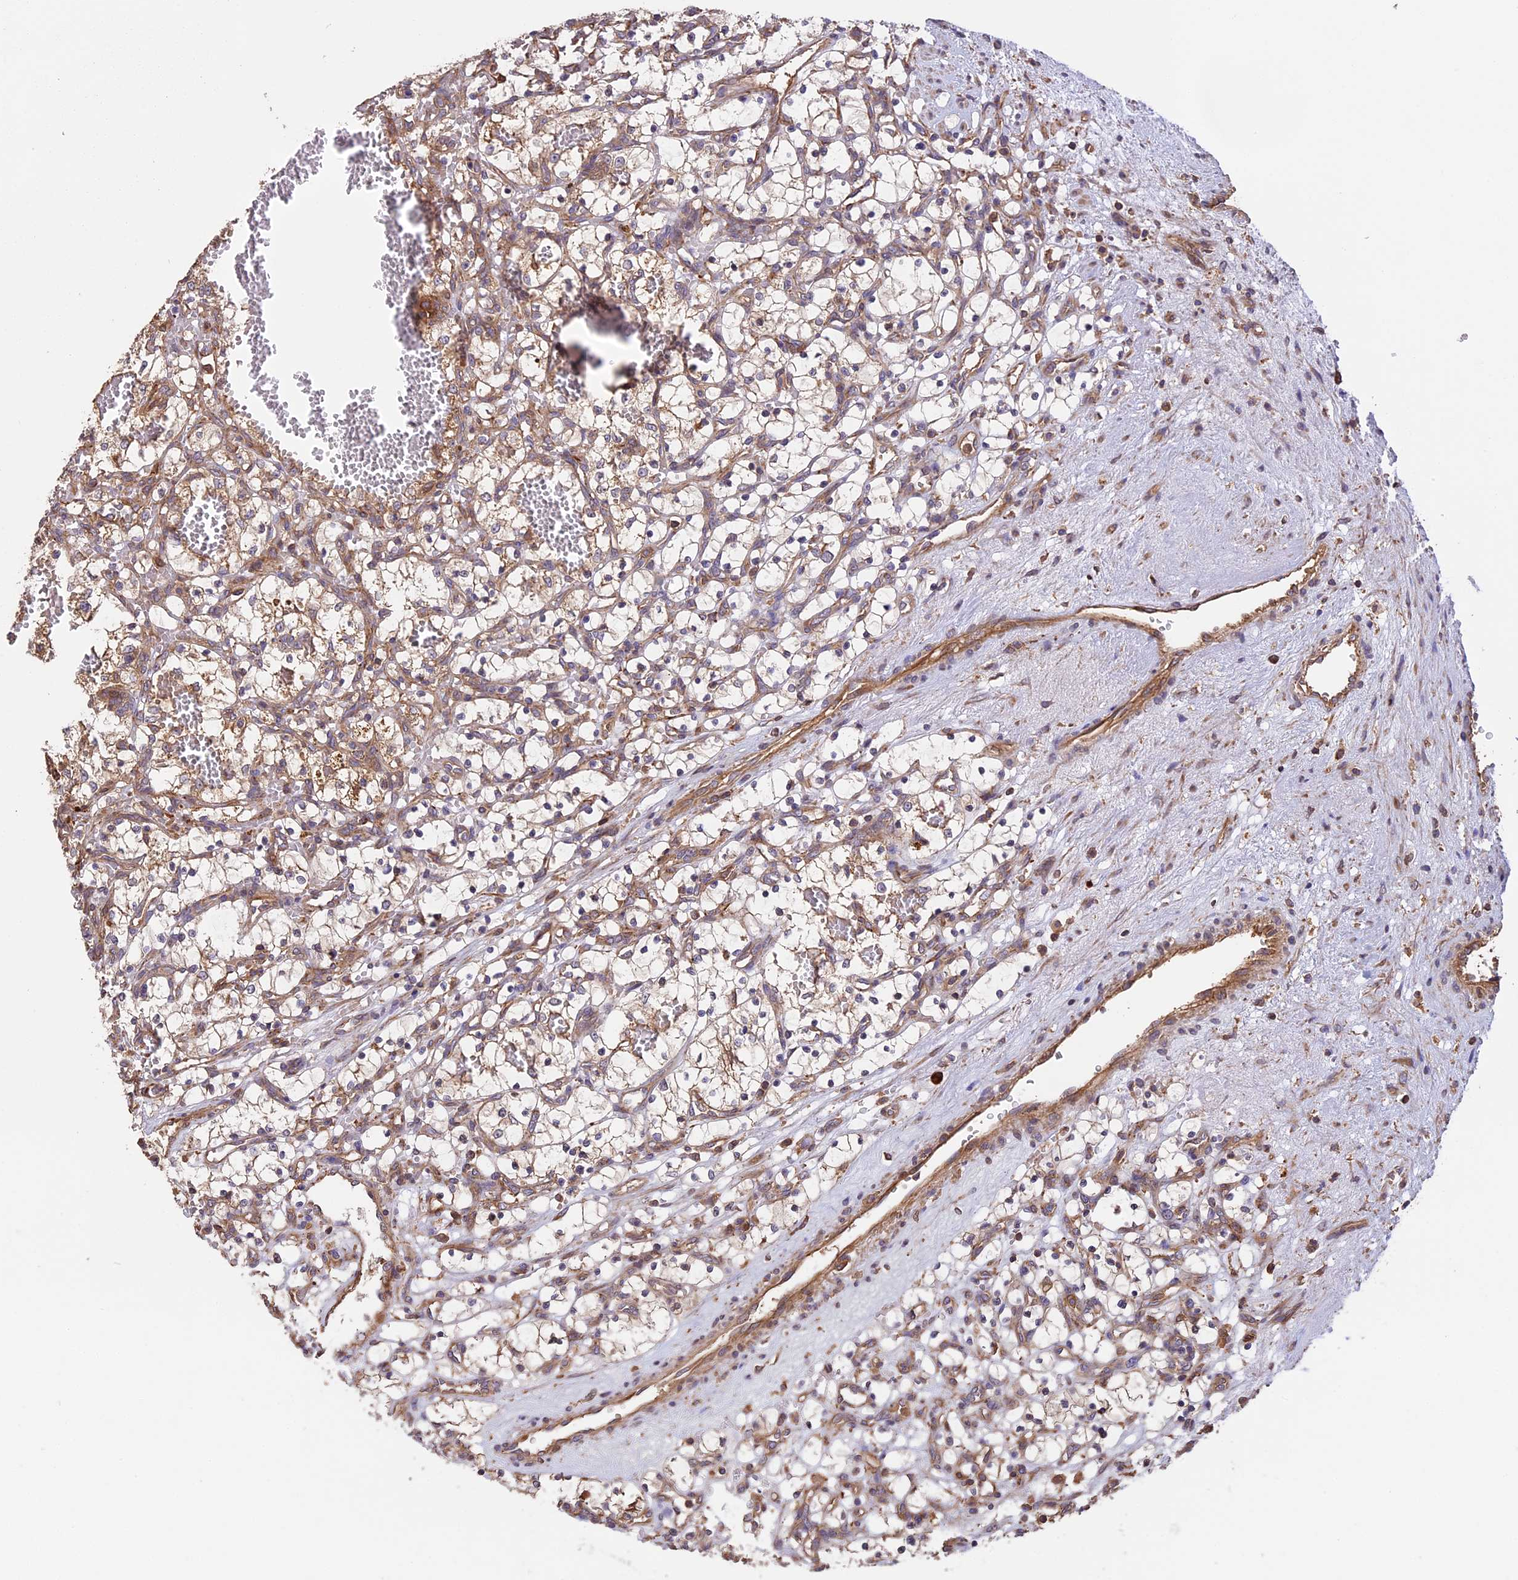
{"staining": {"intensity": "moderate", "quantity": "25%-75%", "location": "cytoplasmic/membranous"}, "tissue": "renal cancer", "cell_type": "Tumor cells", "image_type": "cancer", "snomed": [{"axis": "morphology", "description": "Adenocarcinoma, NOS"}, {"axis": "topography", "description": "Kidney"}], "caption": "This histopathology image shows immunohistochemistry staining of renal cancer (adenocarcinoma), with medium moderate cytoplasmic/membranous positivity in about 25%-75% of tumor cells.", "gene": "GAS8", "patient": {"sex": "female", "age": 69}}